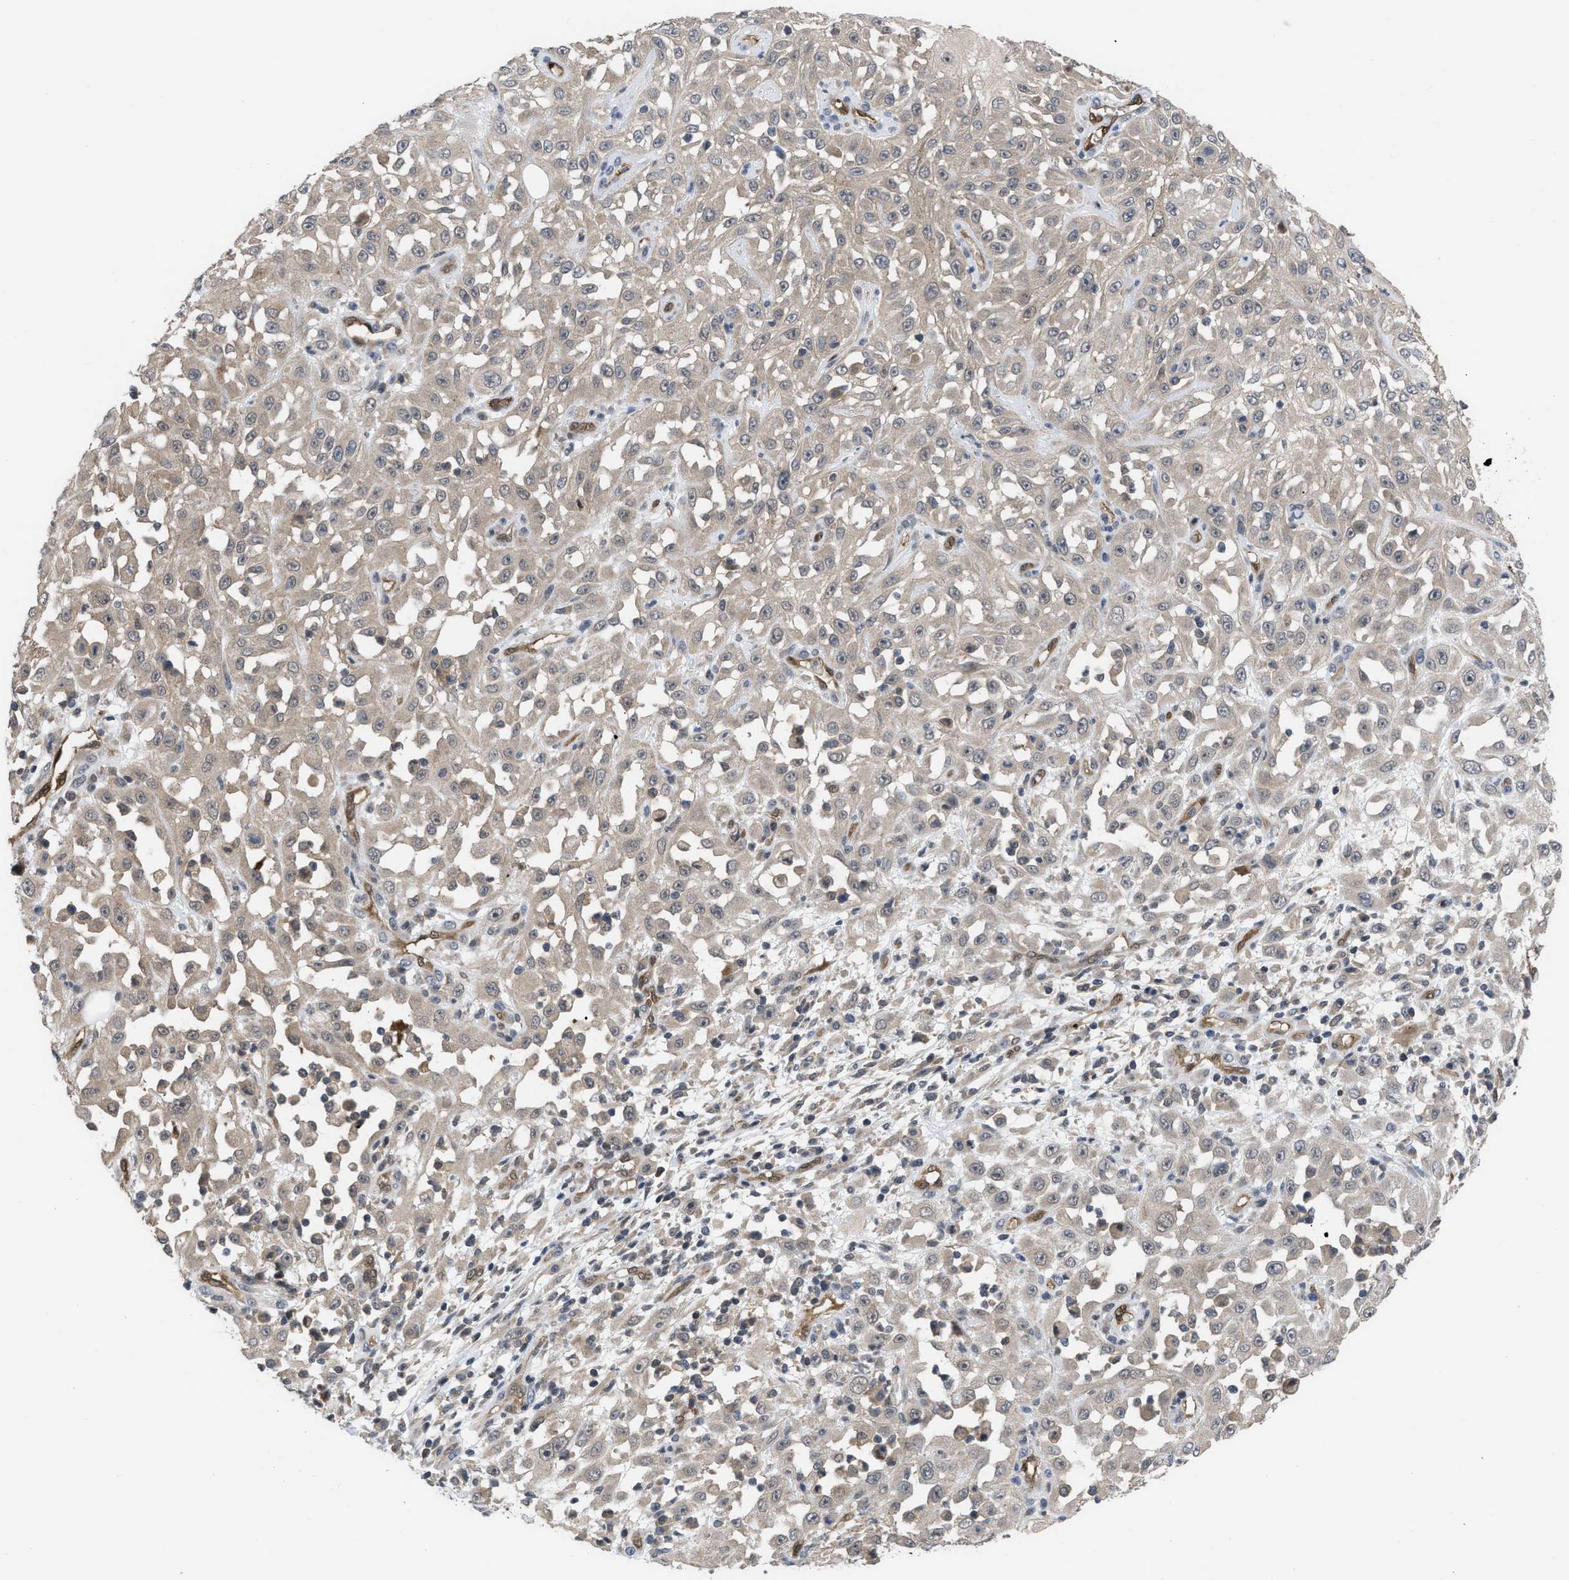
{"staining": {"intensity": "negative", "quantity": "none", "location": "none"}, "tissue": "skin cancer", "cell_type": "Tumor cells", "image_type": "cancer", "snomed": [{"axis": "morphology", "description": "Squamous cell carcinoma, NOS"}, {"axis": "morphology", "description": "Squamous cell carcinoma, metastatic, NOS"}, {"axis": "topography", "description": "Skin"}, {"axis": "topography", "description": "Lymph node"}], "caption": "Tumor cells are negative for protein expression in human skin cancer (metastatic squamous cell carcinoma). (DAB (3,3'-diaminobenzidine) IHC, high magnification).", "gene": "LDAF1", "patient": {"sex": "male", "age": 75}}